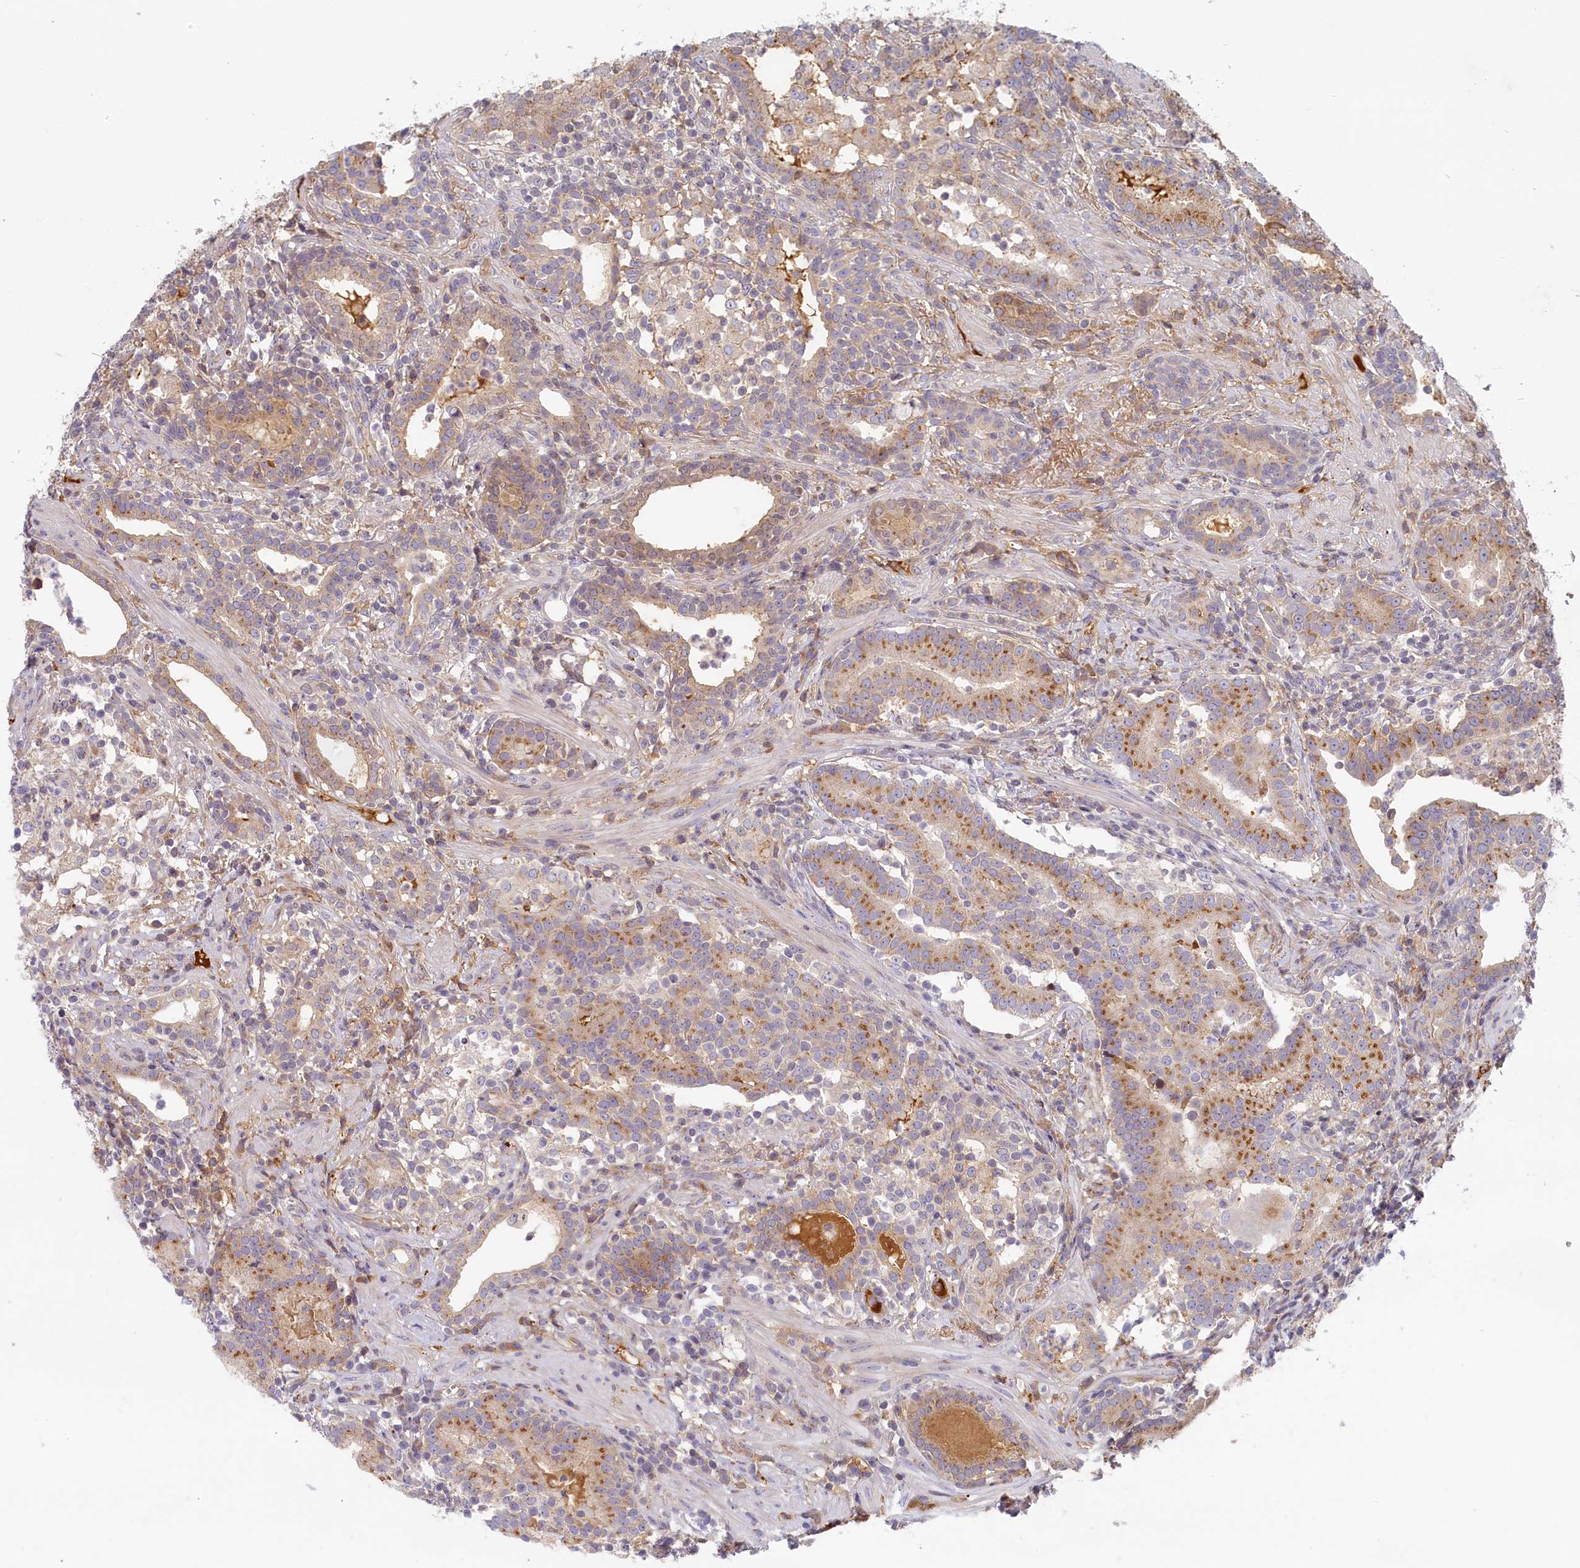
{"staining": {"intensity": "moderate", "quantity": "25%-75%", "location": "cytoplasmic/membranous"}, "tissue": "prostate cancer", "cell_type": "Tumor cells", "image_type": "cancer", "snomed": [{"axis": "morphology", "description": "Adenocarcinoma, High grade"}, {"axis": "topography", "description": "Prostate"}], "caption": "IHC (DAB) staining of human prostate cancer demonstrates moderate cytoplasmic/membranous protein positivity in about 25%-75% of tumor cells.", "gene": "STX16", "patient": {"sex": "male", "age": 67}}